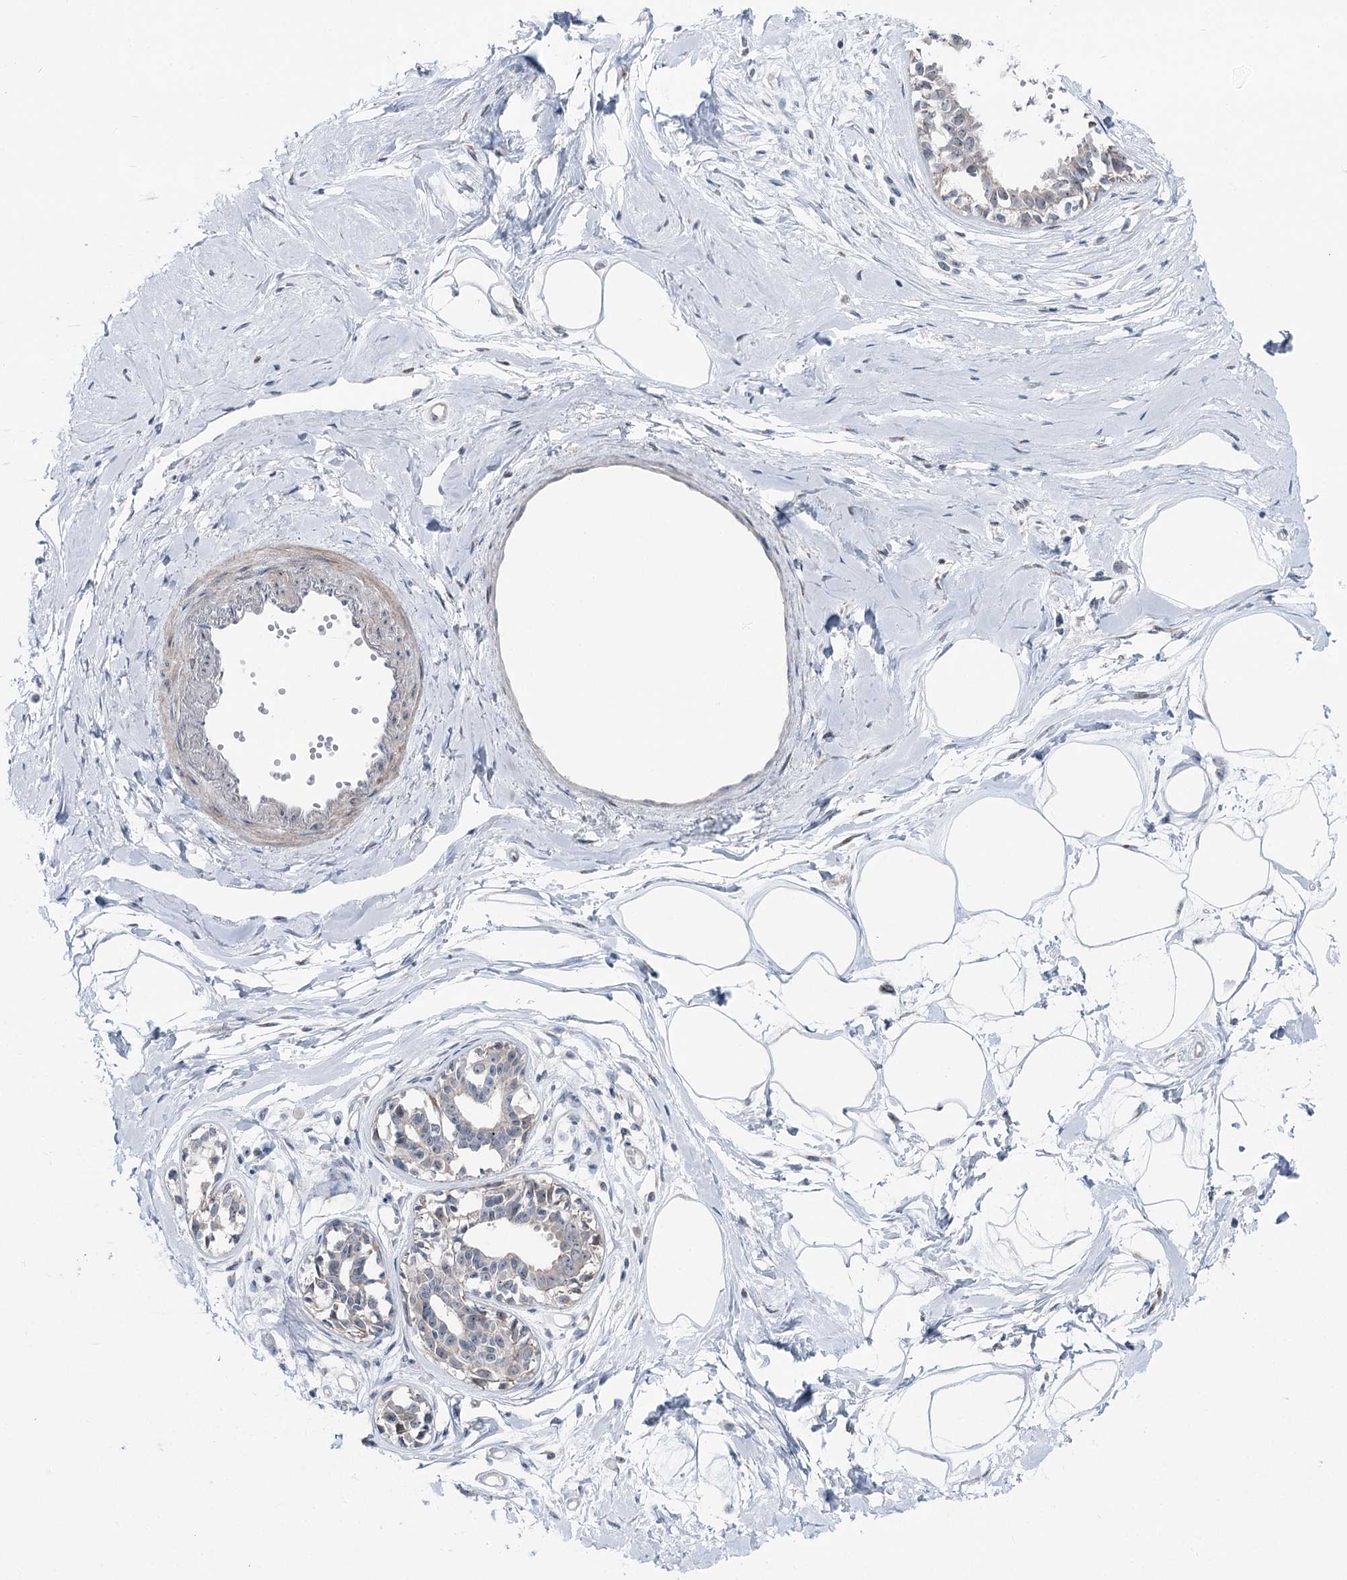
{"staining": {"intensity": "negative", "quantity": "none", "location": "none"}, "tissue": "breast", "cell_type": "Adipocytes", "image_type": "normal", "snomed": [{"axis": "morphology", "description": "Normal tissue, NOS"}, {"axis": "topography", "description": "Breast"}], "caption": "Immunohistochemical staining of normal human breast exhibits no significant staining in adipocytes.", "gene": "STEEP1", "patient": {"sex": "female", "age": 45}}